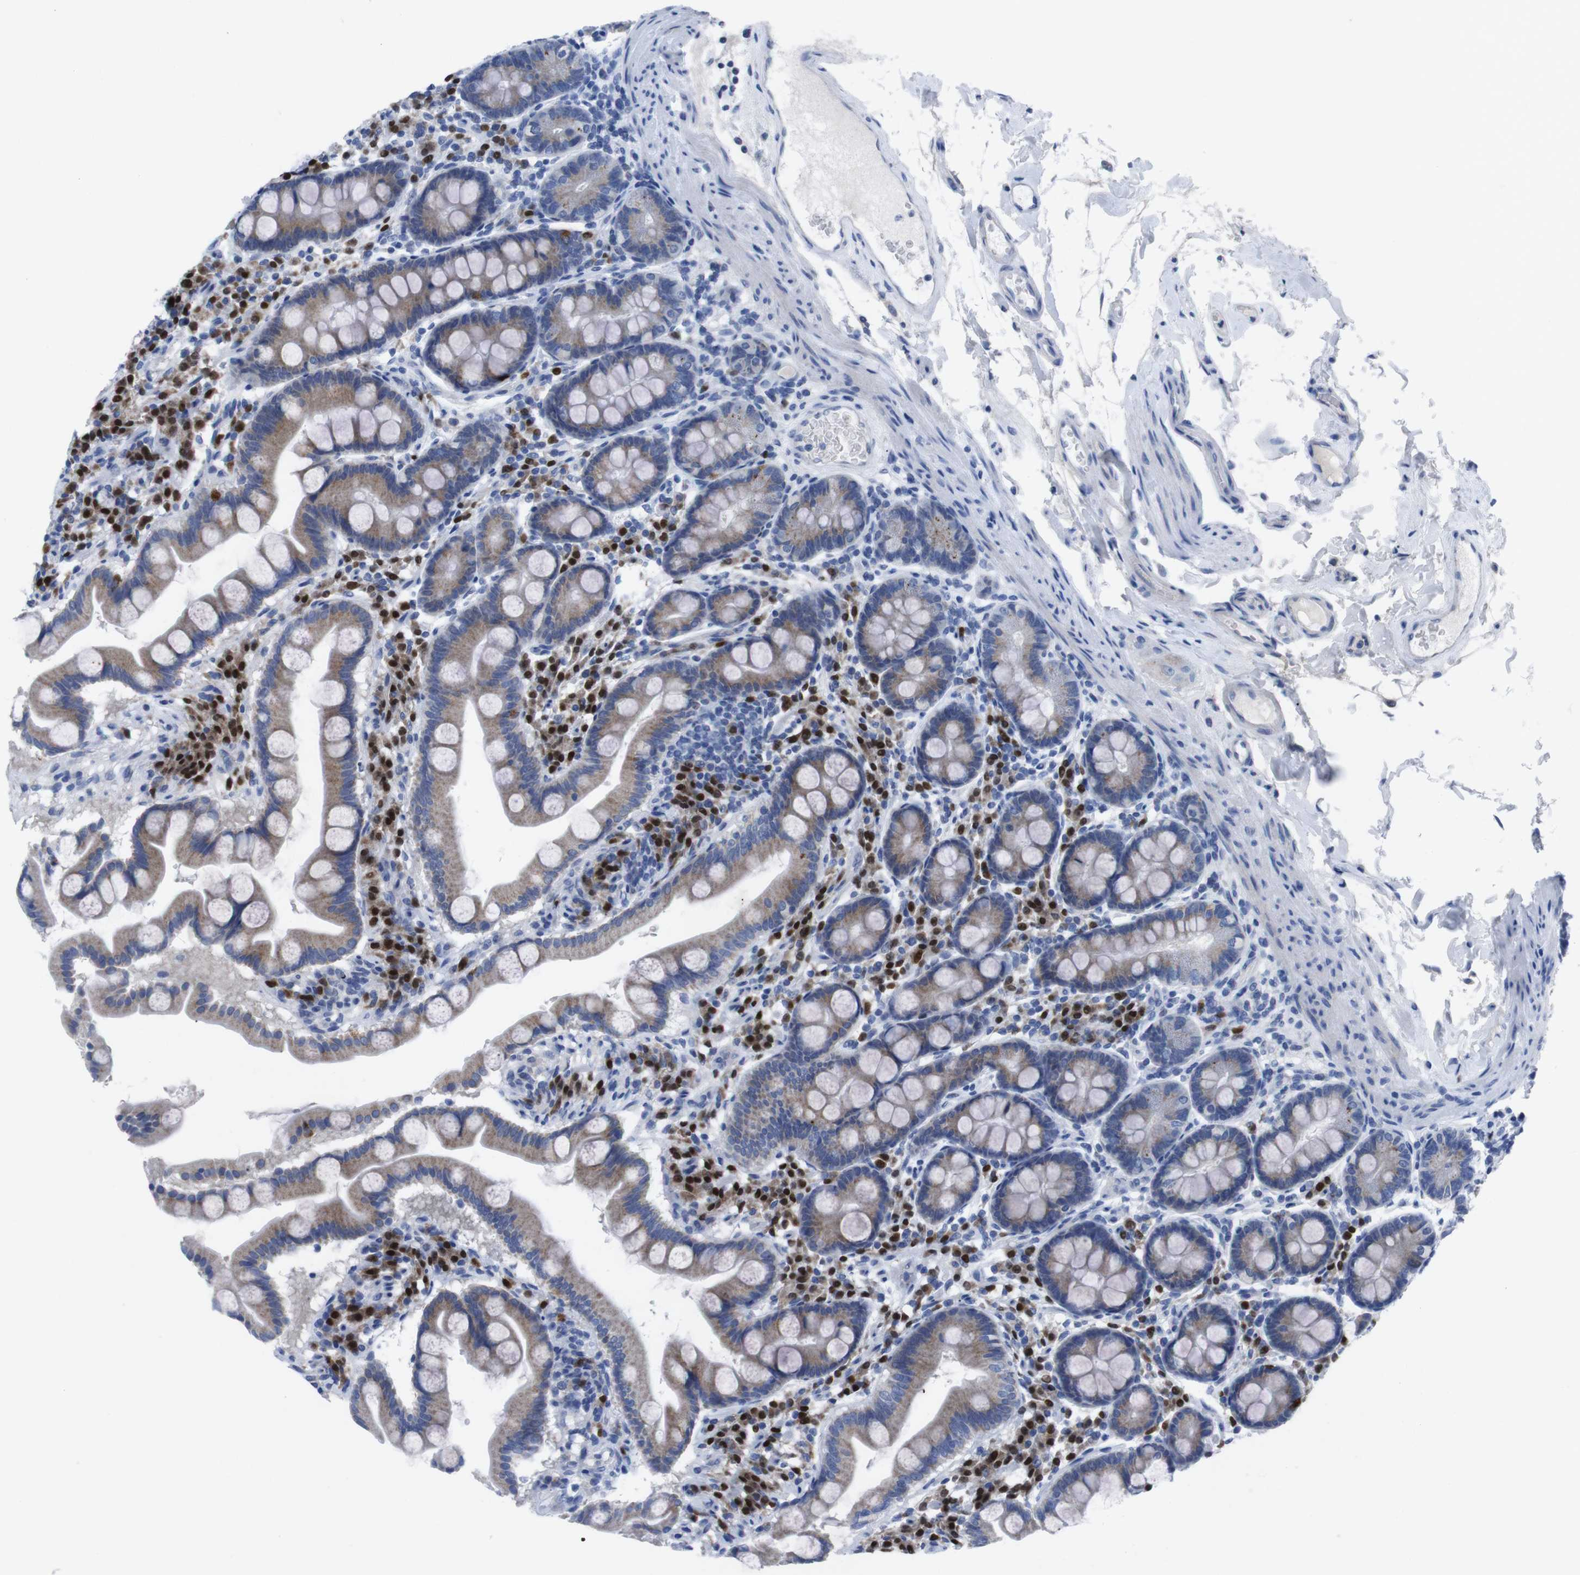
{"staining": {"intensity": "moderate", "quantity": ">75%", "location": "cytoplasmic/membranous"}, "tissue": "duodenum", "cell_type": "Glandular cells", "image_type": "normal", "snomed": [{"axis": "morphology", "description": "Normal tissue, NOS"}, {"axis": "topography", "description": "Duodenum"}], "caption": "The immunohistochemical stain labels moderate cytoplasmic/membranous staining in glandular cells of unremarkable duodenum. (Stains: DAB in brown, nuclei in blue, Microscopy: brightfield microscopy at high magnification).", "gene": "IRF4", "patient": {"sex": "male", "age": 50}}